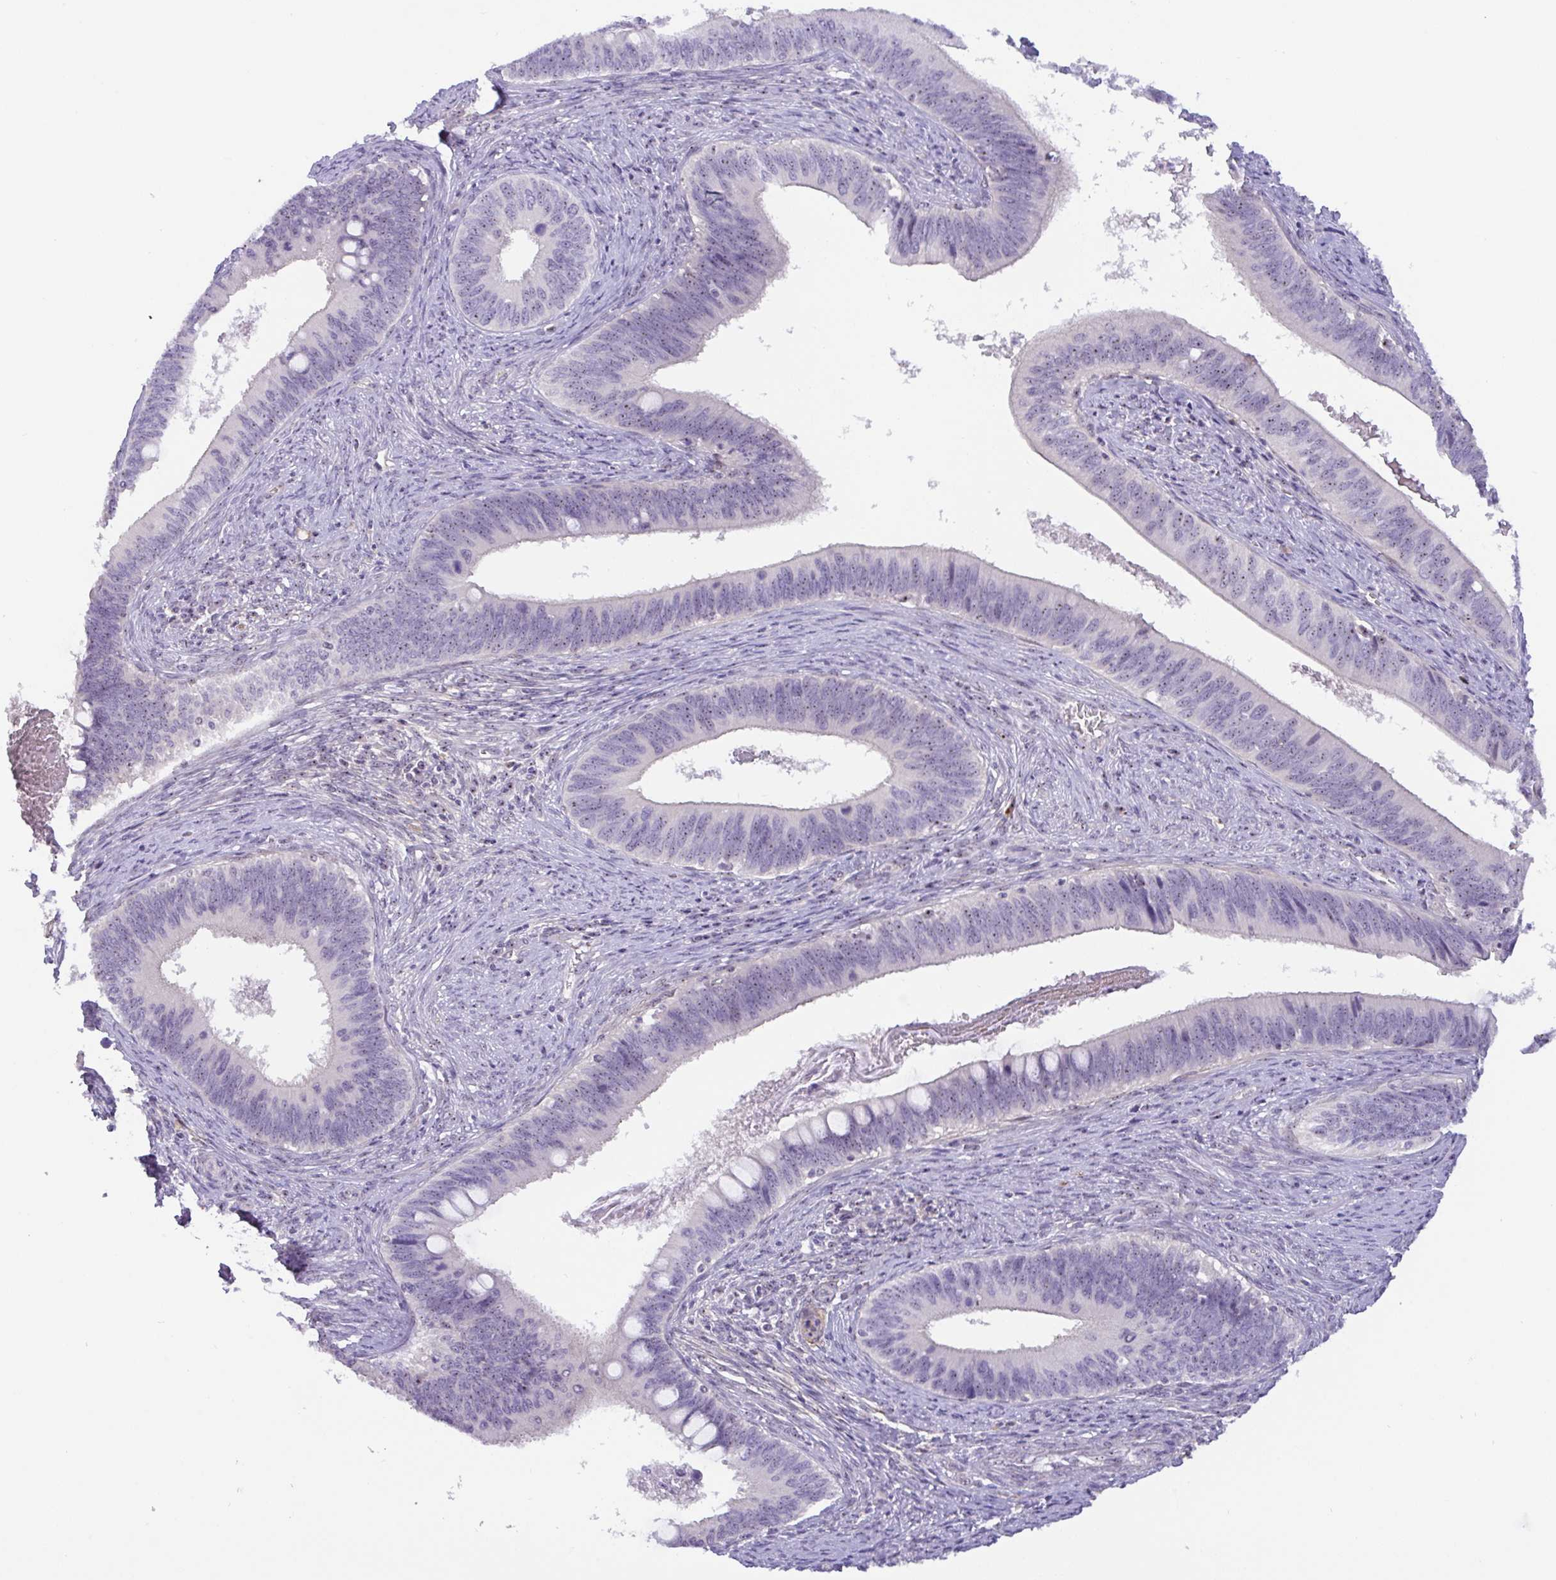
{"staining": {"intensity": "weak", "quantity": "<25%", "location": "nuclear"}, "tissue": "cervical cancer", "cell_type": "Tumor cells", "image_type": "cancer", "snomed": [{"axis": "morphology", "description": "Adenocarcinoma, NOS"}, {"axis": "topography", "description": "Cervix"}], "caption": "Immunohistochemical staining of human adenocarcinoma (cervical) shows no significant positivity in tumor cells.", "gene": "MXRA8", "patient": {"sex": "female", "age": 42}}